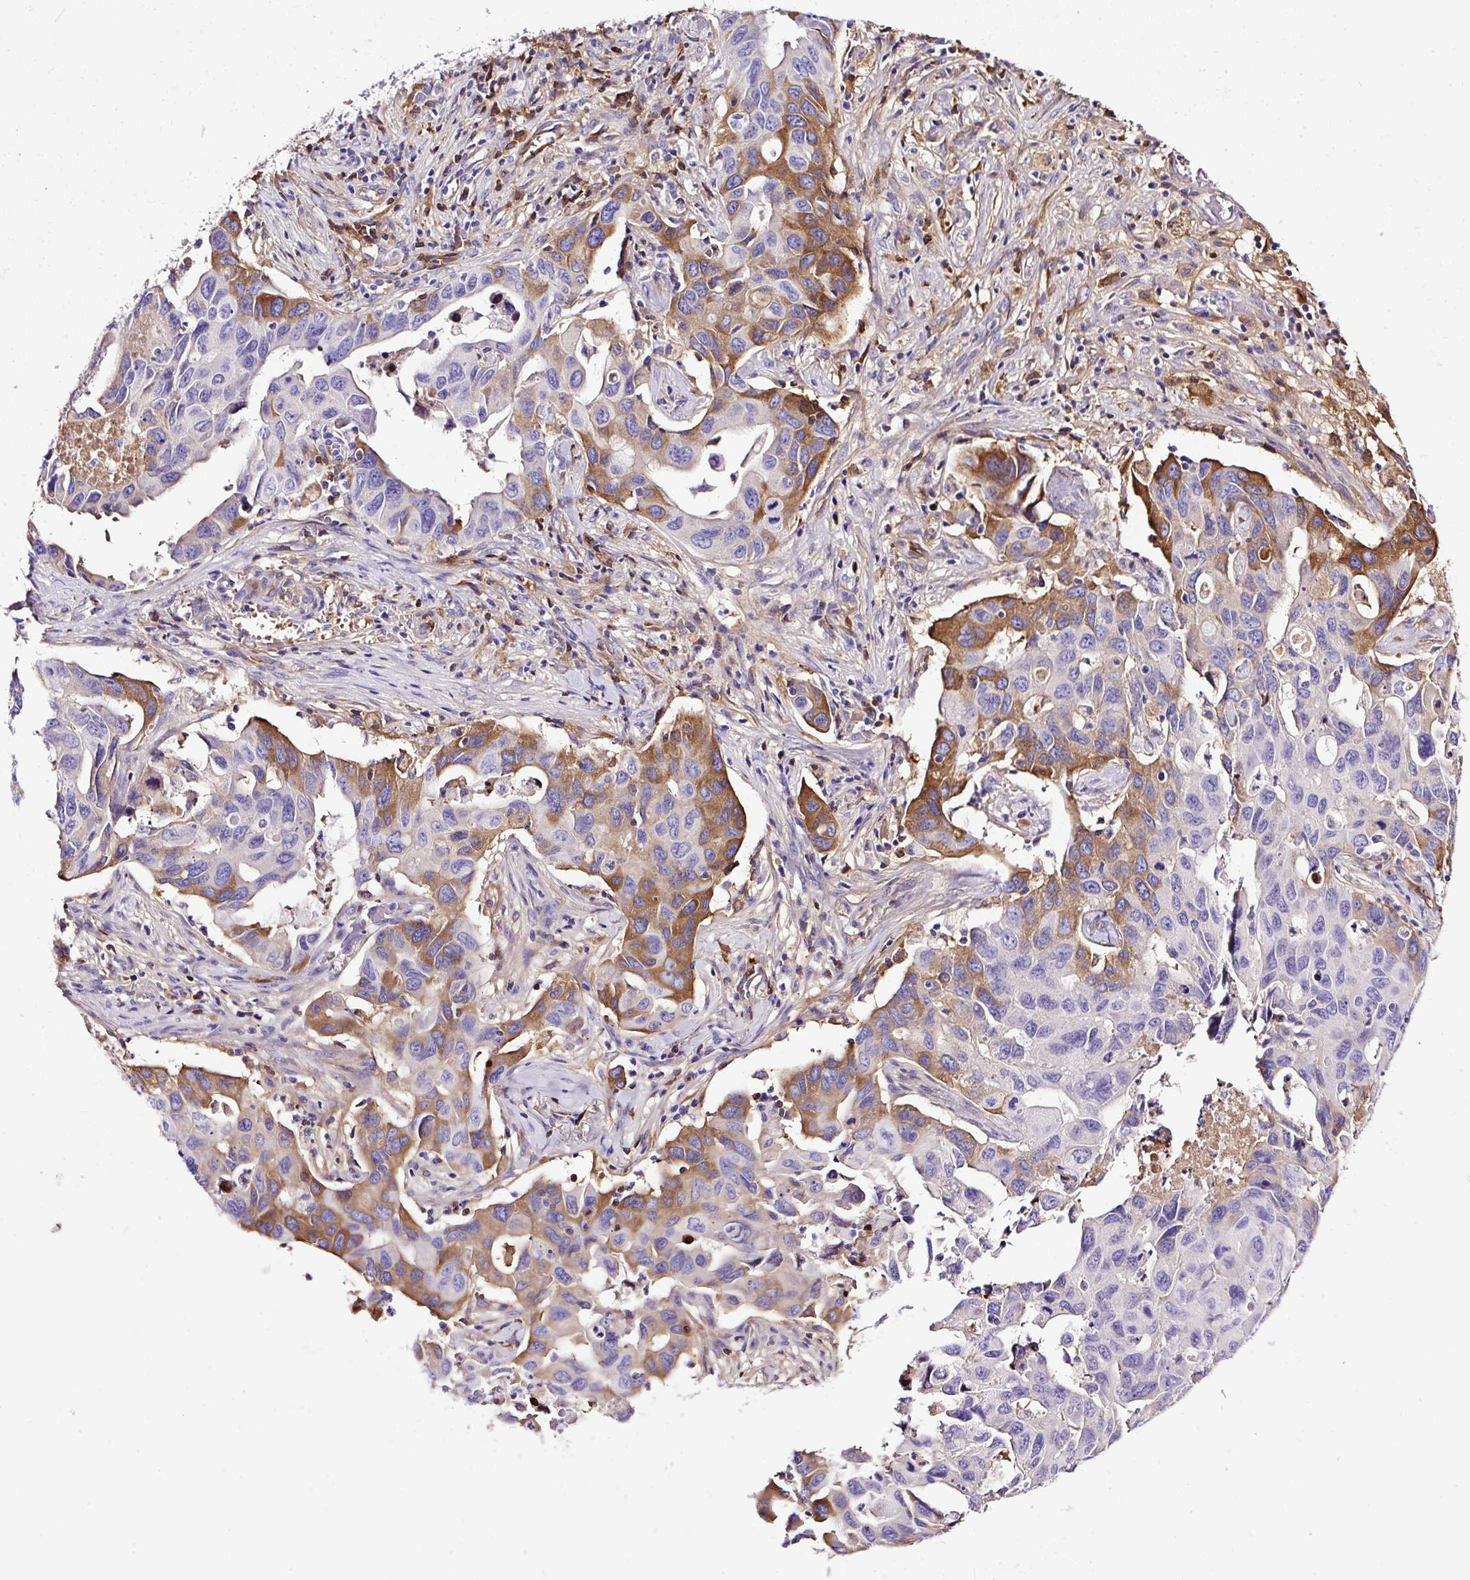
{"staining": {"intensity": "moderate", "quantity": "25%-75%", "location": "cytoplasmic/membranous"}, "tissue": "lung cancer", "cell_type": "Tumor cells", "image_type": "cancer", "snomed": [{"axis": "morphology", "description": "Adenocarcinoma, NOS"}, {"axis": "topography", "description": "Lung"}], "caption": "Human lung cancer stained with a brown dye shows moderate cytoplasmic/membranous positive expression in about 25%-75% of tumor cells.", "gene": "CLEC3B", "patient": {"sex": "male", "age": 64}}